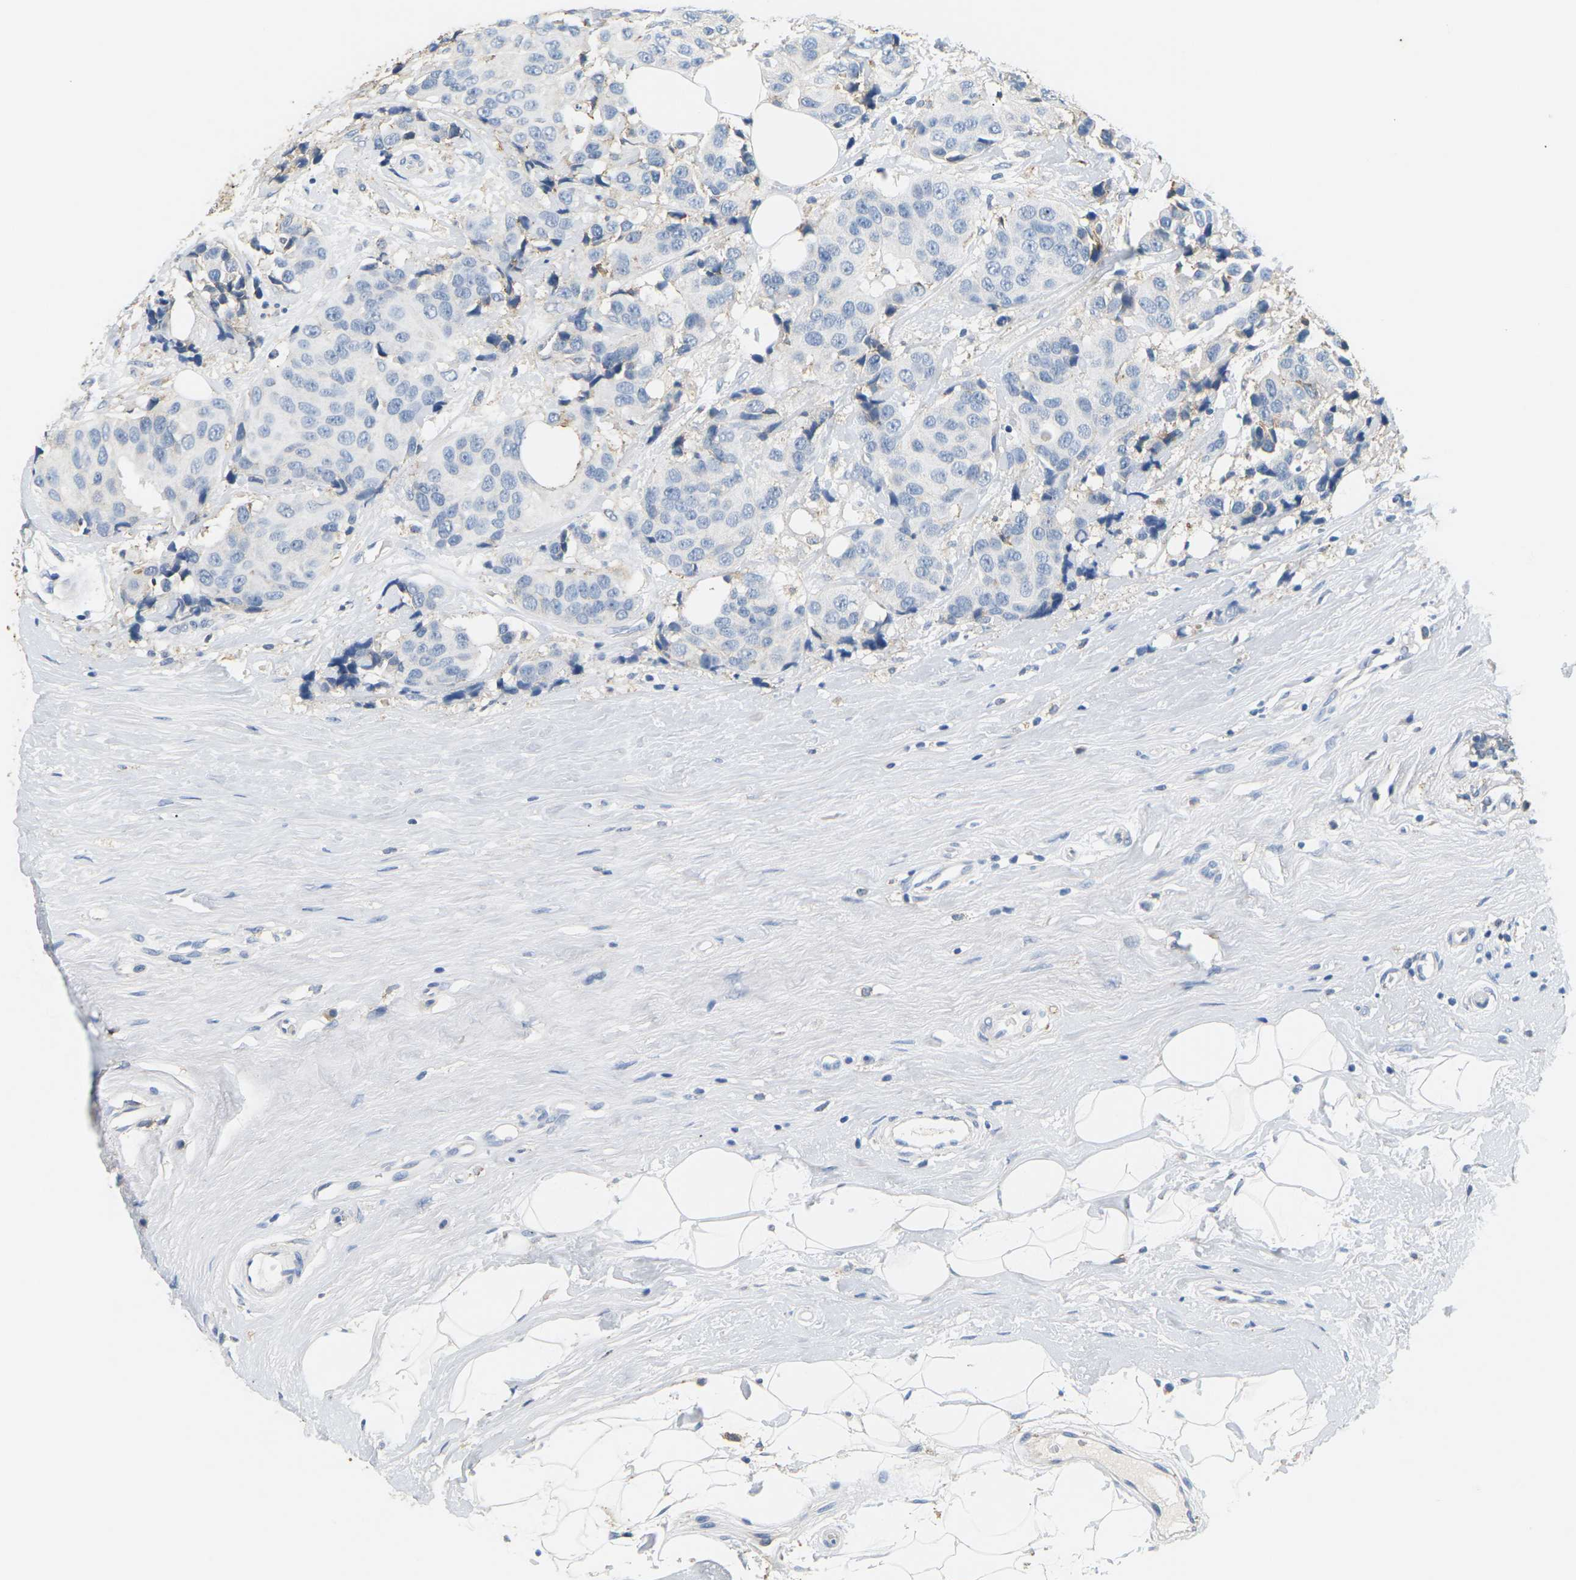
{"staining": {"intensity": "negative", "quantity": "none", "location": "none"}, "tissue": "breast cancer", "cell_type": "Tumor cells", "image_type": "cancer", "snomed": [{"axis": "morphology", "description": "Normal tissue, NOS"}, {"axis": "morphology", "description": "Duct carcinoma"}, {"axis": "topography", "description": "Breast"}], "caption": "A micrograph of human breast cancer (intraductal carcinoma) is negative for staining in tumor cells.", "gene": "ADM", "patient": {"sex": "female", "age": 39}}